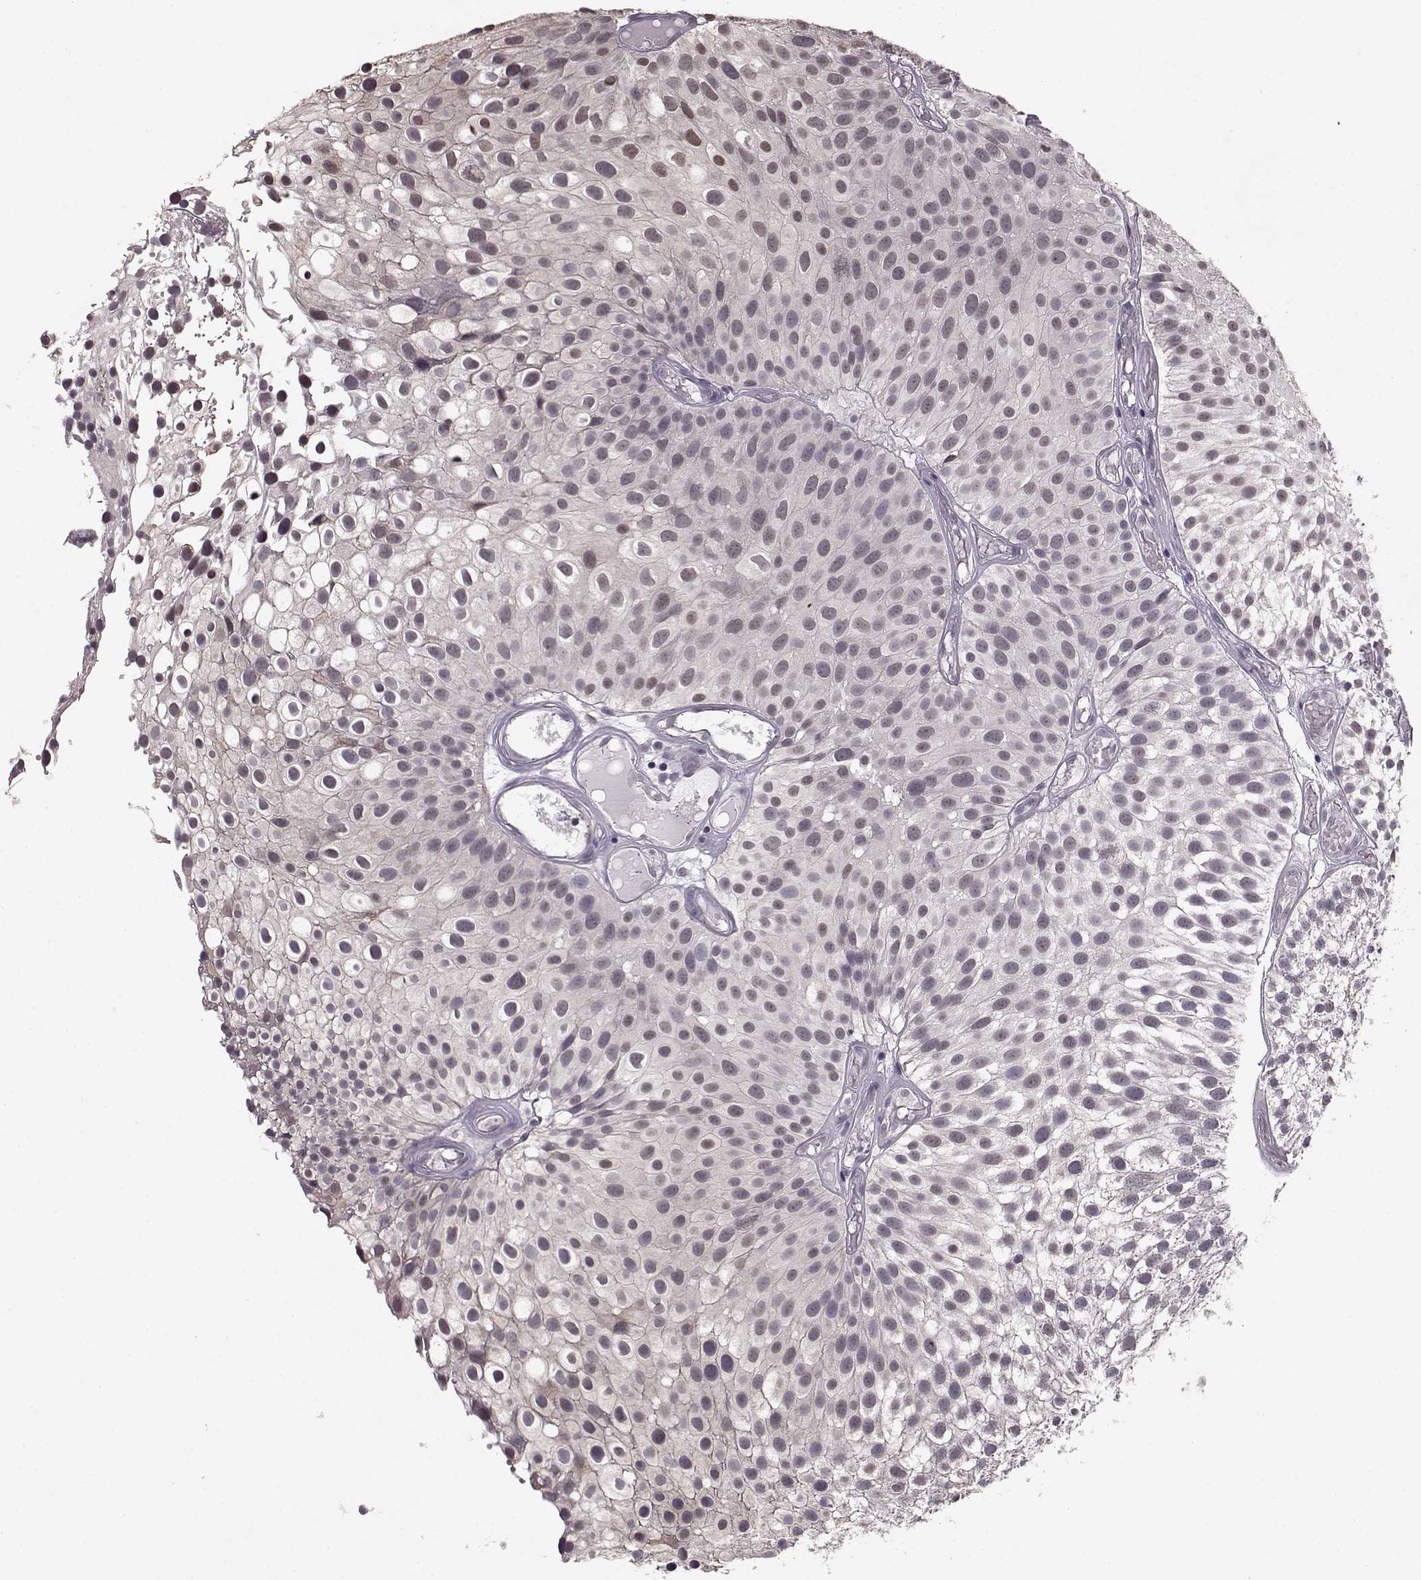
{"staining": {"intensity": "weak", "quantity": "<25%", "location": "nuclear"}, "tissue": "urothelial cancer", "cell_type": "Tumor cells", "image_type": "cancer", "snomed": [{"axis": "morphology", "description": "Urothelial carcinoma, Low grade"}, {"axis": "topography", "description": "Urinary bladder"}], "caption": "A high-resolution photomicrograph shows IHC staining of low-grade urothelial carcinoma, which reveals no significant staining in tumor cells. (IHC, brightfield microscopy, high magnification).", "gene": "PCP4", "patient": {"sex": "male", "age": 79}}